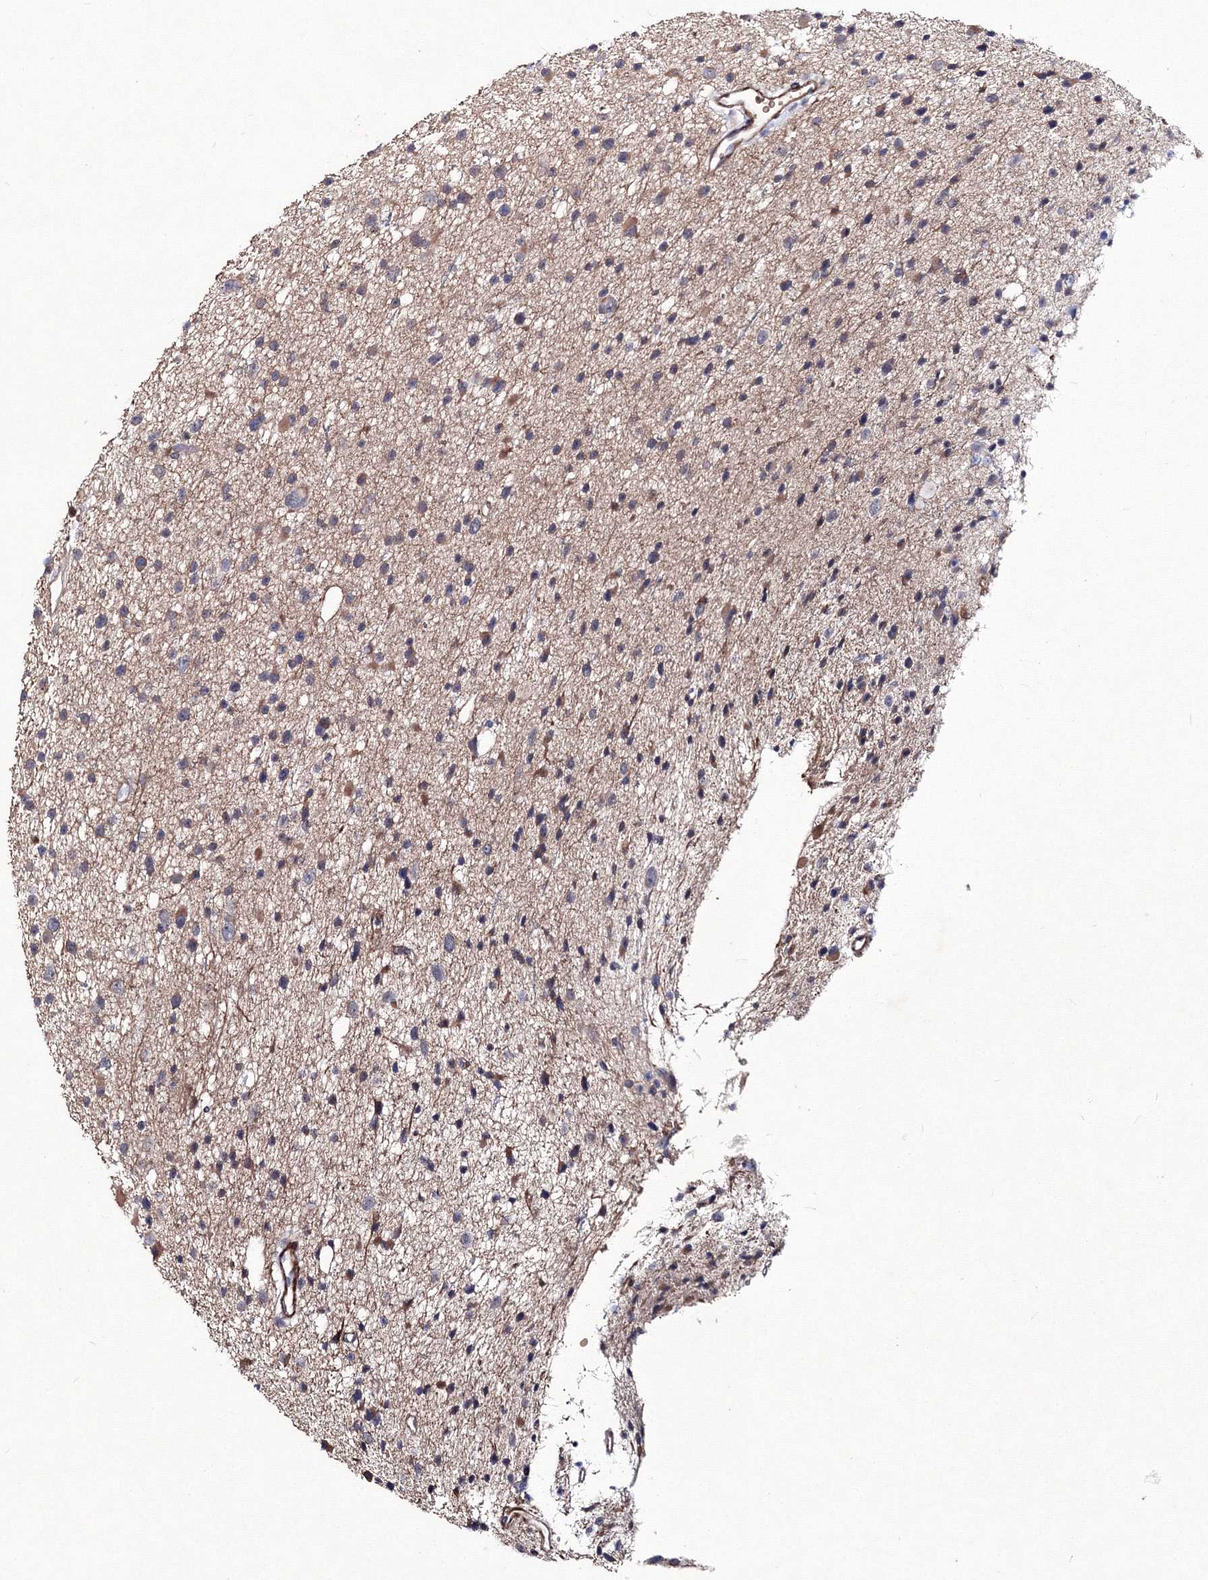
{"staining": {"intensity": "weak", "quantity": "<25%", "location": "cytoplasmic/membranous"}, "tissue": "glioma", "cell_type": "Tumor cells", "image_type": "cancer", "snomed": [{"axis": "morphology", "description": "Glioma, malignant, Low grade"}, {"axis": "topography", "description": "Cerebral cortex"}], "caption": "Malignant glioma (low-grade) was stained to show a protein in brown. There is no significant positivity in tumor cells.", "gene": "C11orf52", "patient": {"sex": "female", "age": 39}}